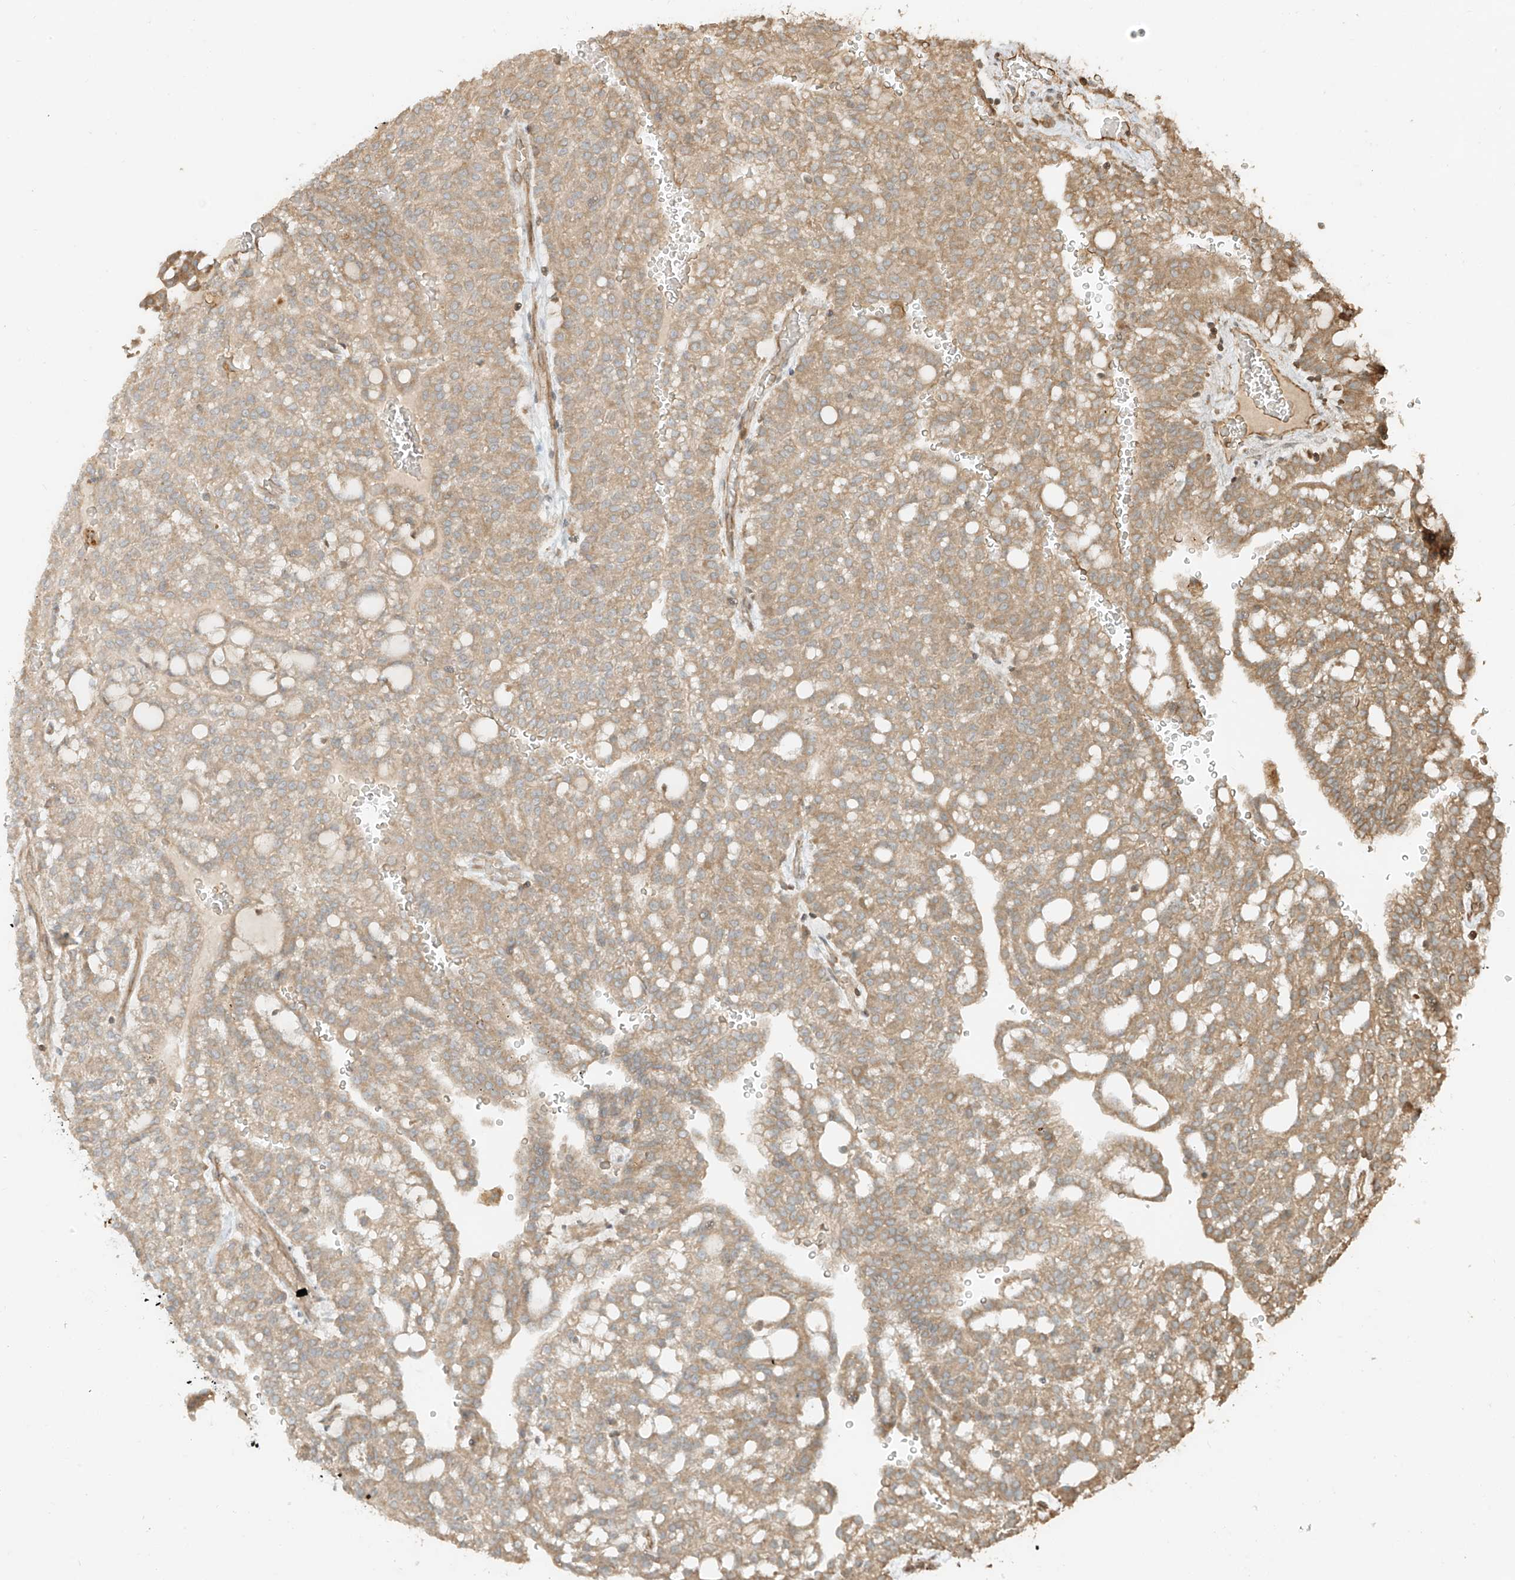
{"staining": {"intensity": "moderate", "quantity": ">75%", "location": "cytoplasmic/membranous"}, "tissue": "renal cancer", "cell_type": "Tumor cells", "image_type": "cancer", "snomed": [{"axis": "morphology", "description": "Adenocarcinoma, NOS"}, {"axis": "topography", "description": "Kidney"}], "caption": "Renal cancer (adenocarcinoma) stained with a brown dye reveals moderate cytoplasmic/membranous positive positivity in approximately >75% of tumor cells.", "gene": "ANKZF1", "patient": {"sex": "male", "age": 63}}